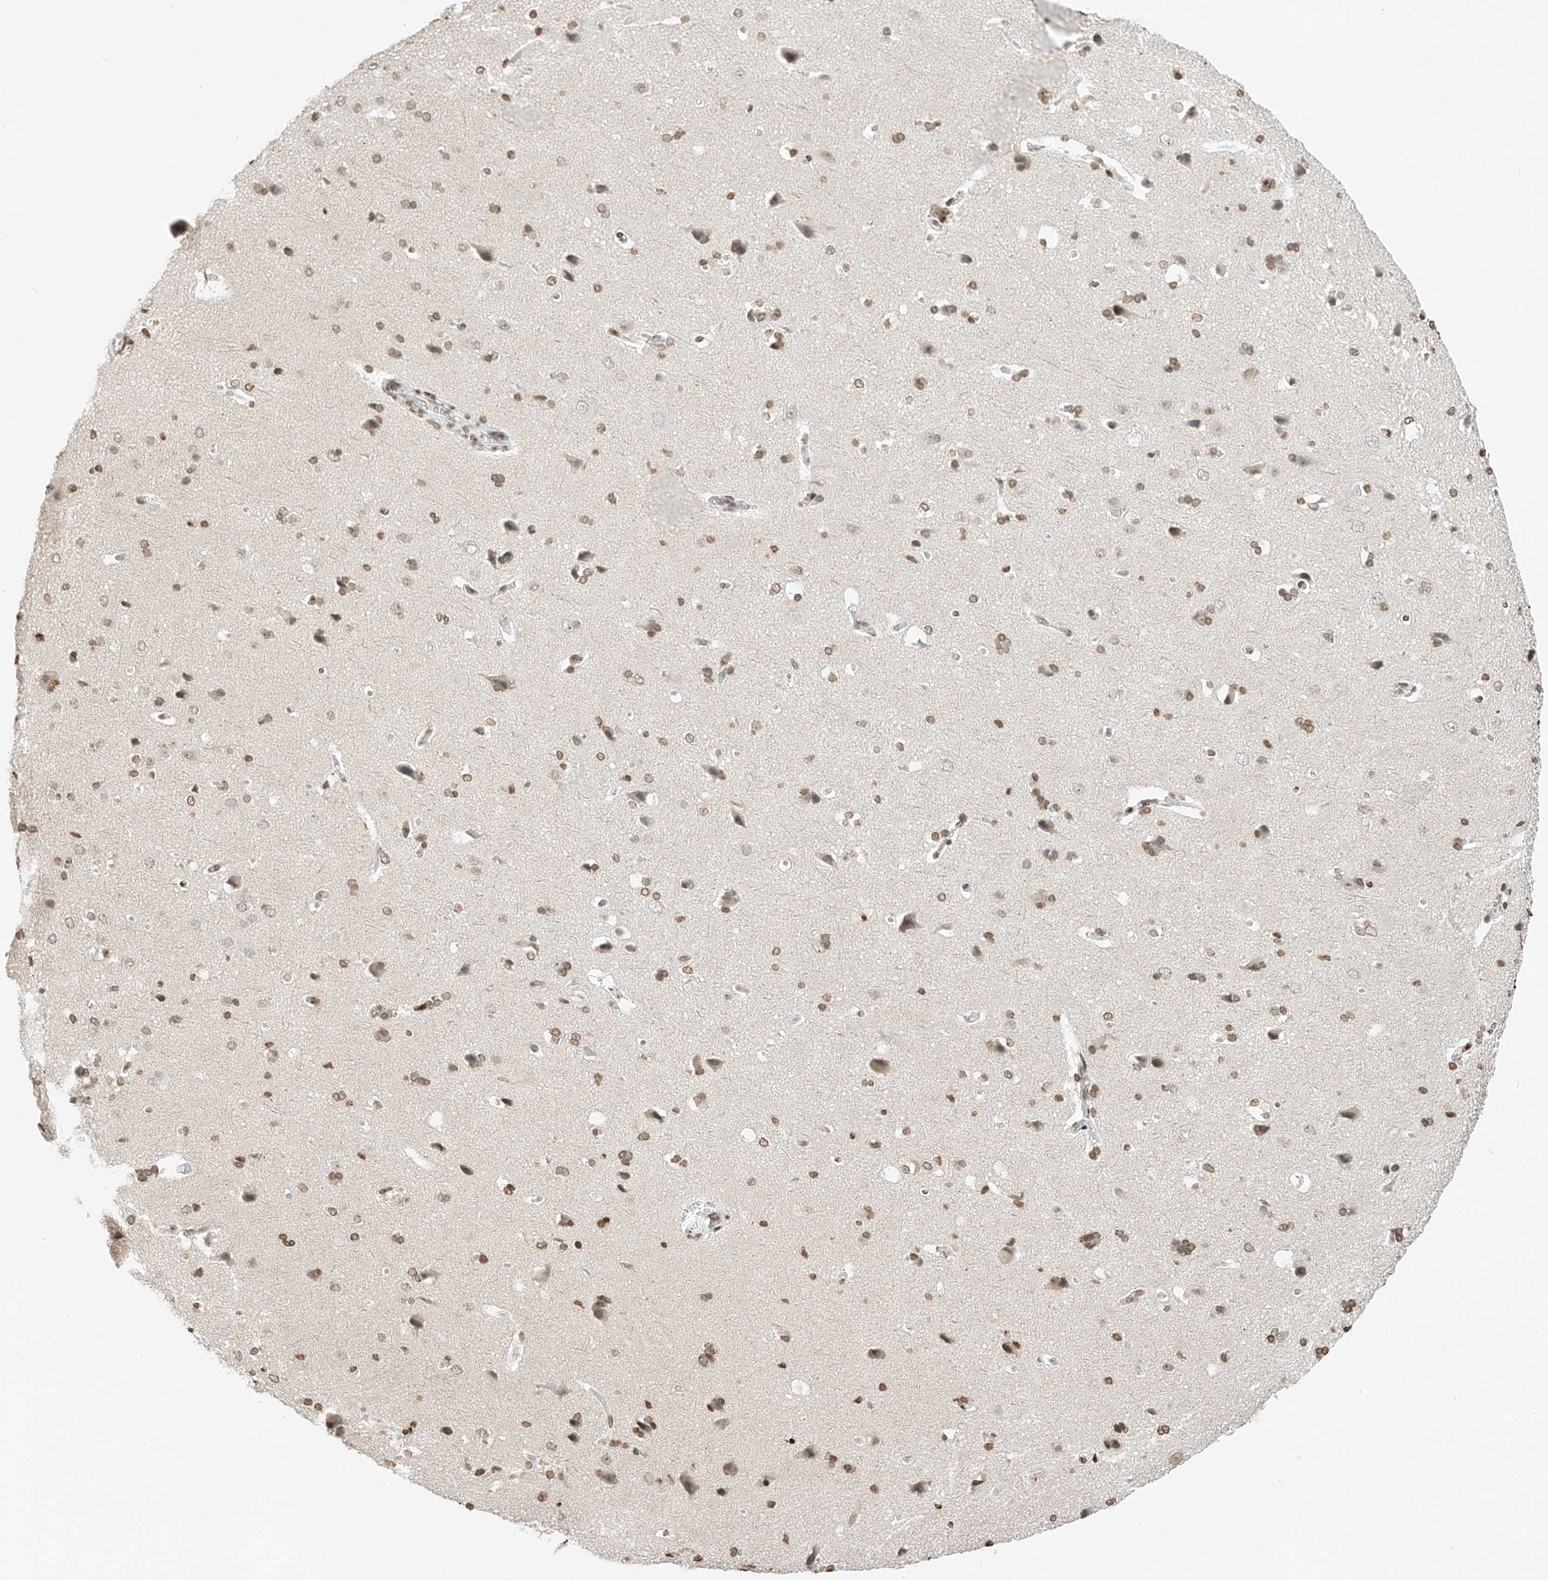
{"staining": {"intensity": "weak", "quantity": "25%-75%", "location": "cytoplasmic/membranous"}, "tissue": "cerebral cortex", "cell_type": "Endothelial cells", "image_type": "normal", "snomed": [{"axis": "morphology", "description": "Normal tissue, NOS"}, {"axis": "topography", "description": "Cerebral cortex"}], "caption": "Cerebral cortex was stained to show a protein in brown. There is low levels of weak cytoplasmic/membranous positivity in approximately 25%-75% of endothelial cells.", "gene": "C17orf58", "patient": {"sex": "male", "age": 62}}